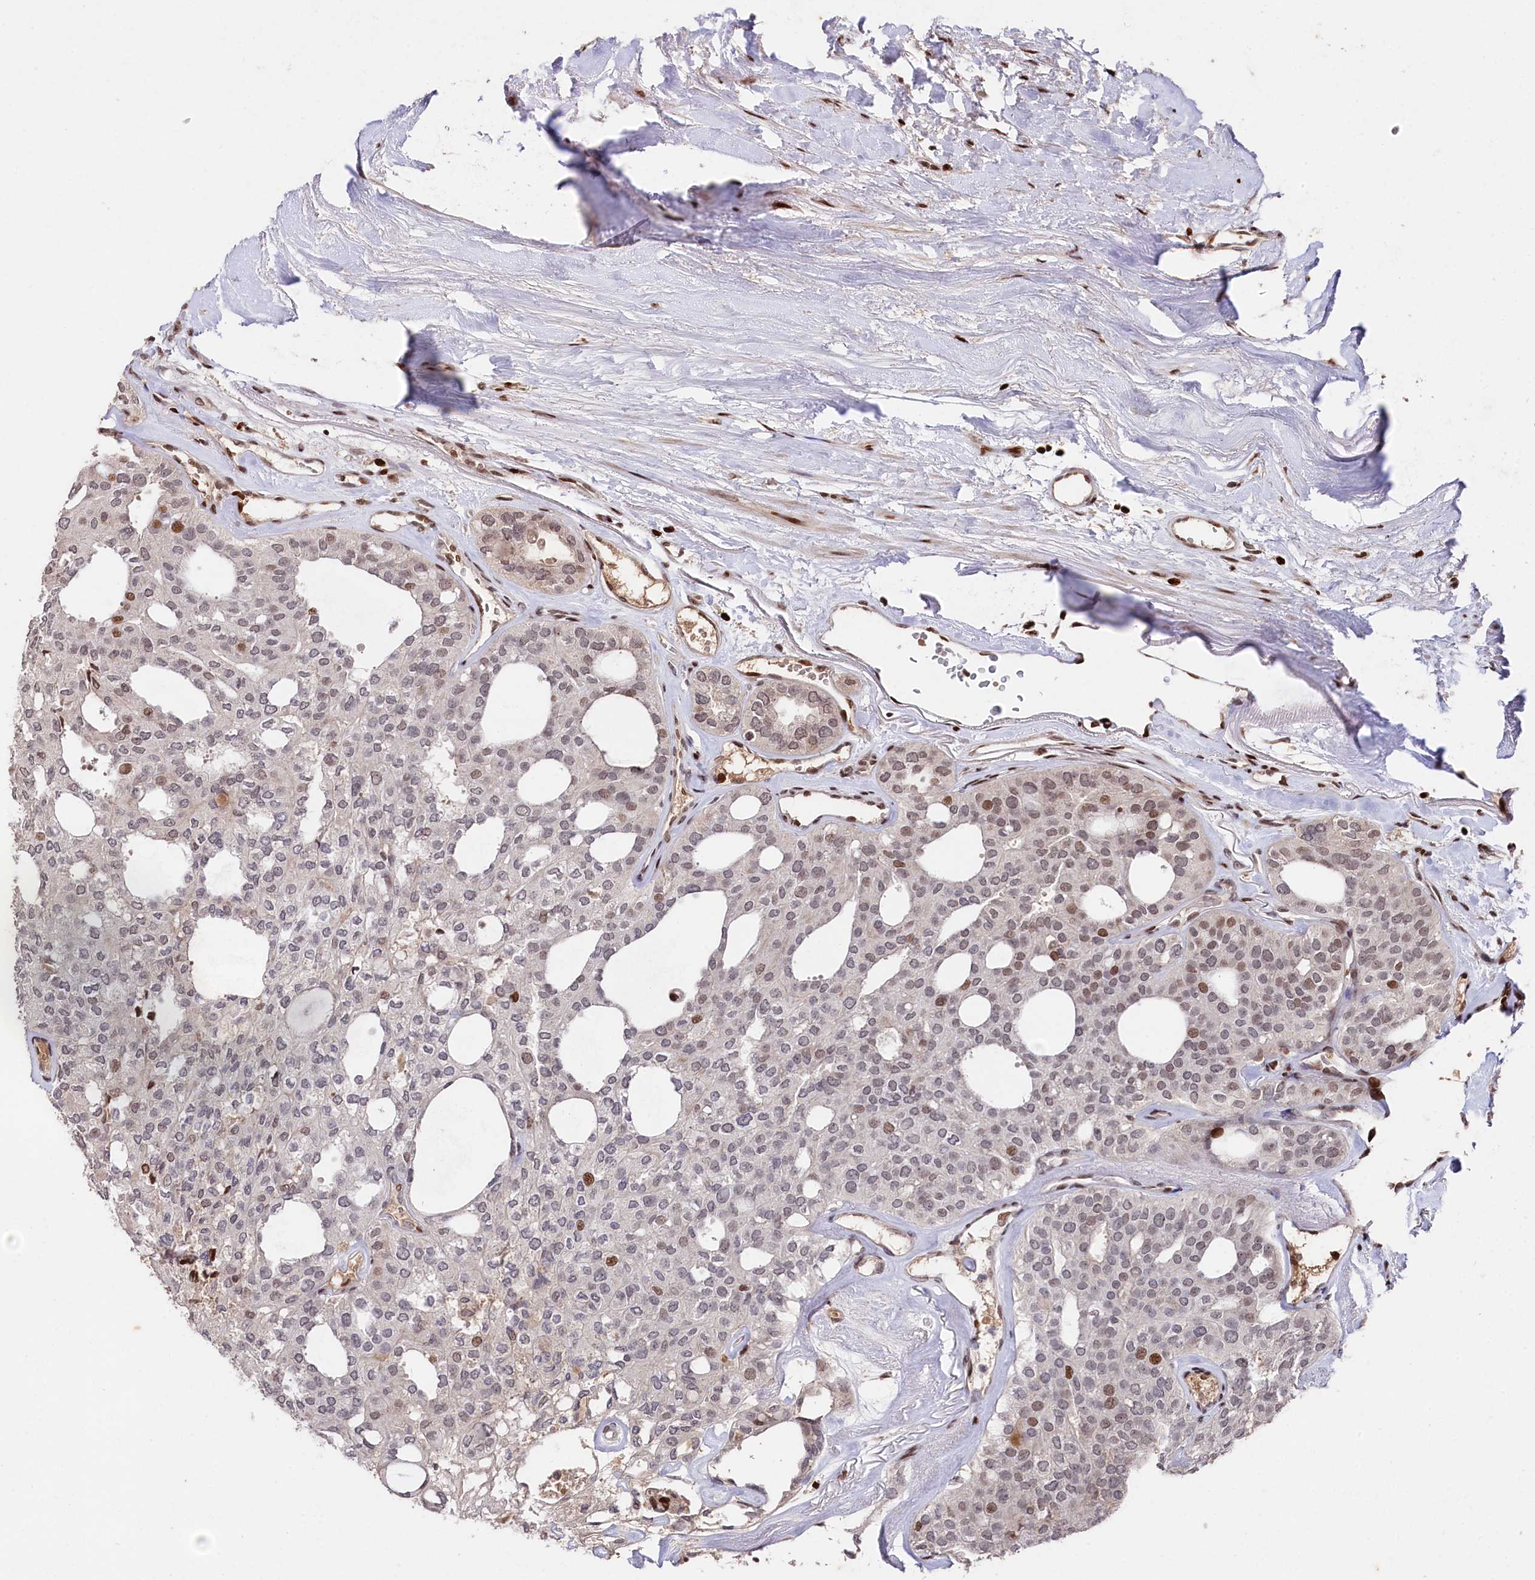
{"staining": {"intensity": "moderate", "quantity": "<25%", "location": "nuclear"}, "tissue": "thyroid cancer", "cell_type": "Tumor cells", "image_type": "cancer", "snomed": [{"axis": "morphology", "description": "Follicular adenoma carcinoma, NOS"}, {"axis": "topography", "description": "Thyroid gland"}], "caption": "This histopathology image displays thyroid cancer stained with immunohistochemistry (IHC) to label a protein in brown. The nuclear of tumor cells show moderate positivity for the protein. Nuclei are counter-stained blue.", "gene": "MCF2L2", "patient": {"sex": "male", "age": 75}}